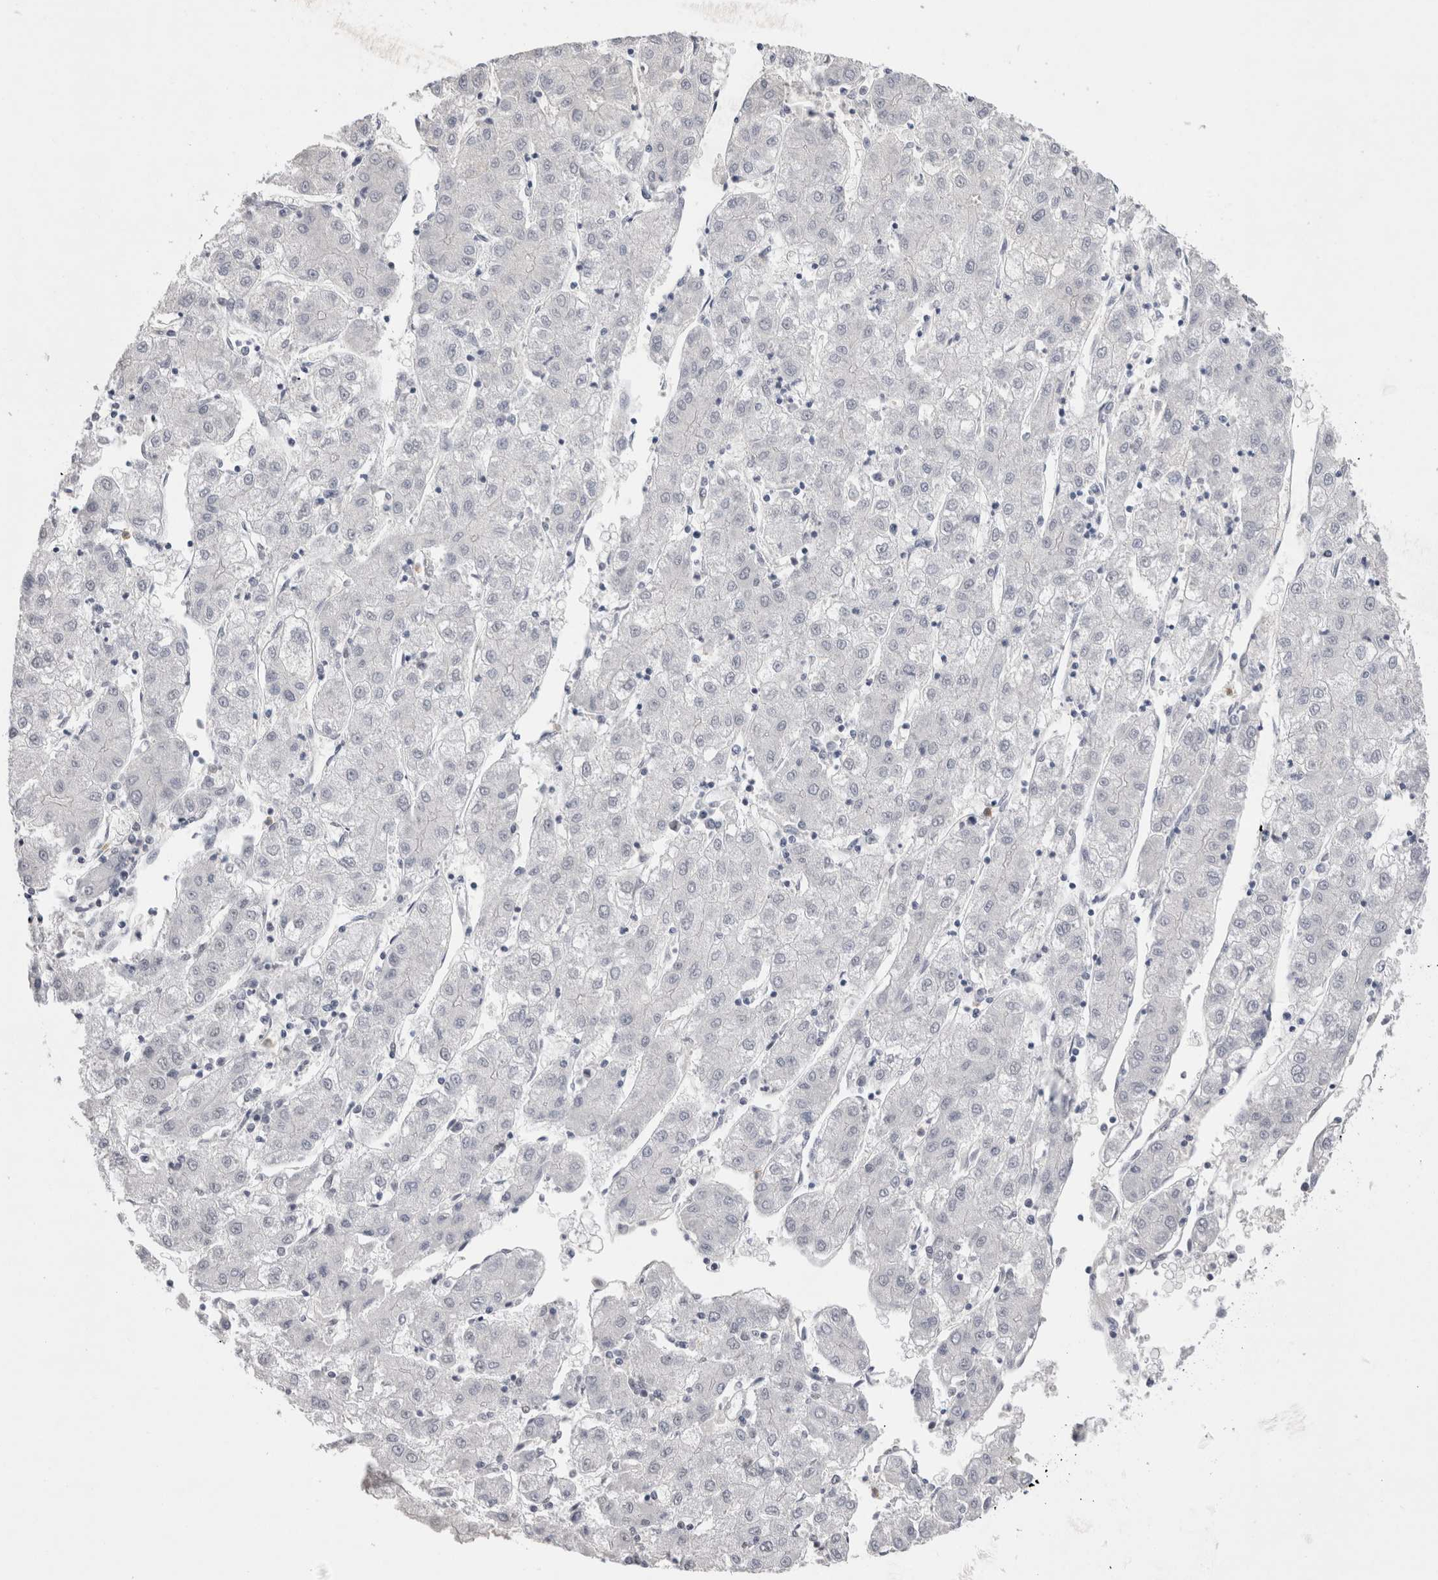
{"staining": {"intensity": "negative", "quantity": "none", "location": "none"}, "tissue": "liver cancer", "cell_type": "Tumor cells", "image_type": "cancer", "snomed": [{"axis": "morphology", "description": "Carcinoma, Hepatocellular, NOS"}, {"axis": "topography", "description": "Liver"}], "caption": "A micrograph of human hepatocellular carcinoma (liver) is negative for staining in tumor cells. (IHC, brightfield microscopy, high magnification).", "gene": "RBM6", "patient": {"sex": "male", "age": 72}}